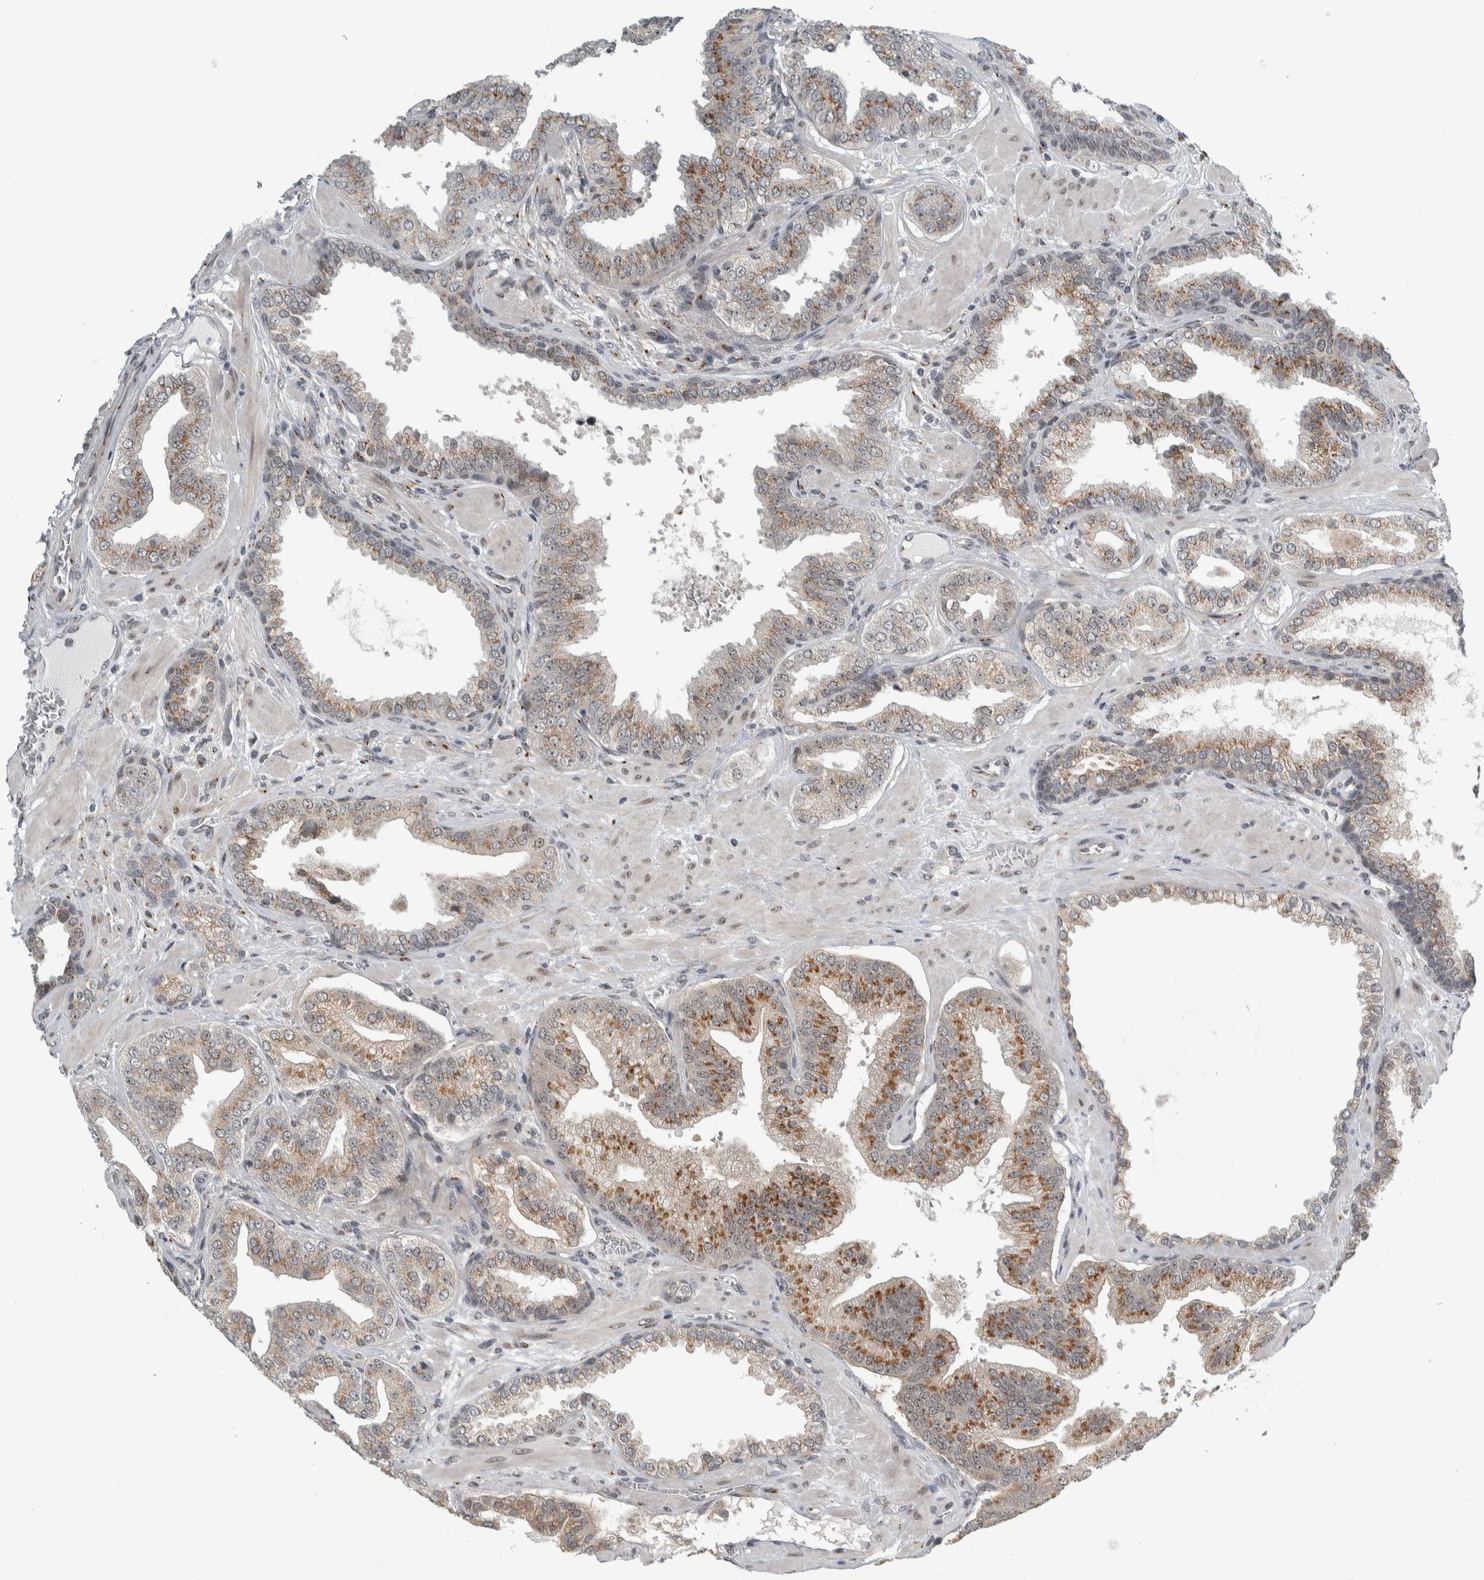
{"staining": {"intensity": "moderate", "quantity": "25%-75%", "location": "cytoplasmic/membranous"}, "tissue": "prostate cancer", "cell_type": "Tumor cells", "image_type": "cancer", "snomed": [{"axis": "morphology", "description": "Adenocarcinoma, Low grade"}, {"axis": "topography", "description": "Prostate"}], "caption": "The image demonstrates staining of low-grade adenocarcinoma (prostate), revealing moderate cytoplasmic/membranous protein positivity (brown color) within tumor cells.", "gene": "ZMYND8", "patient": {"sex": "male", "age": 62}}